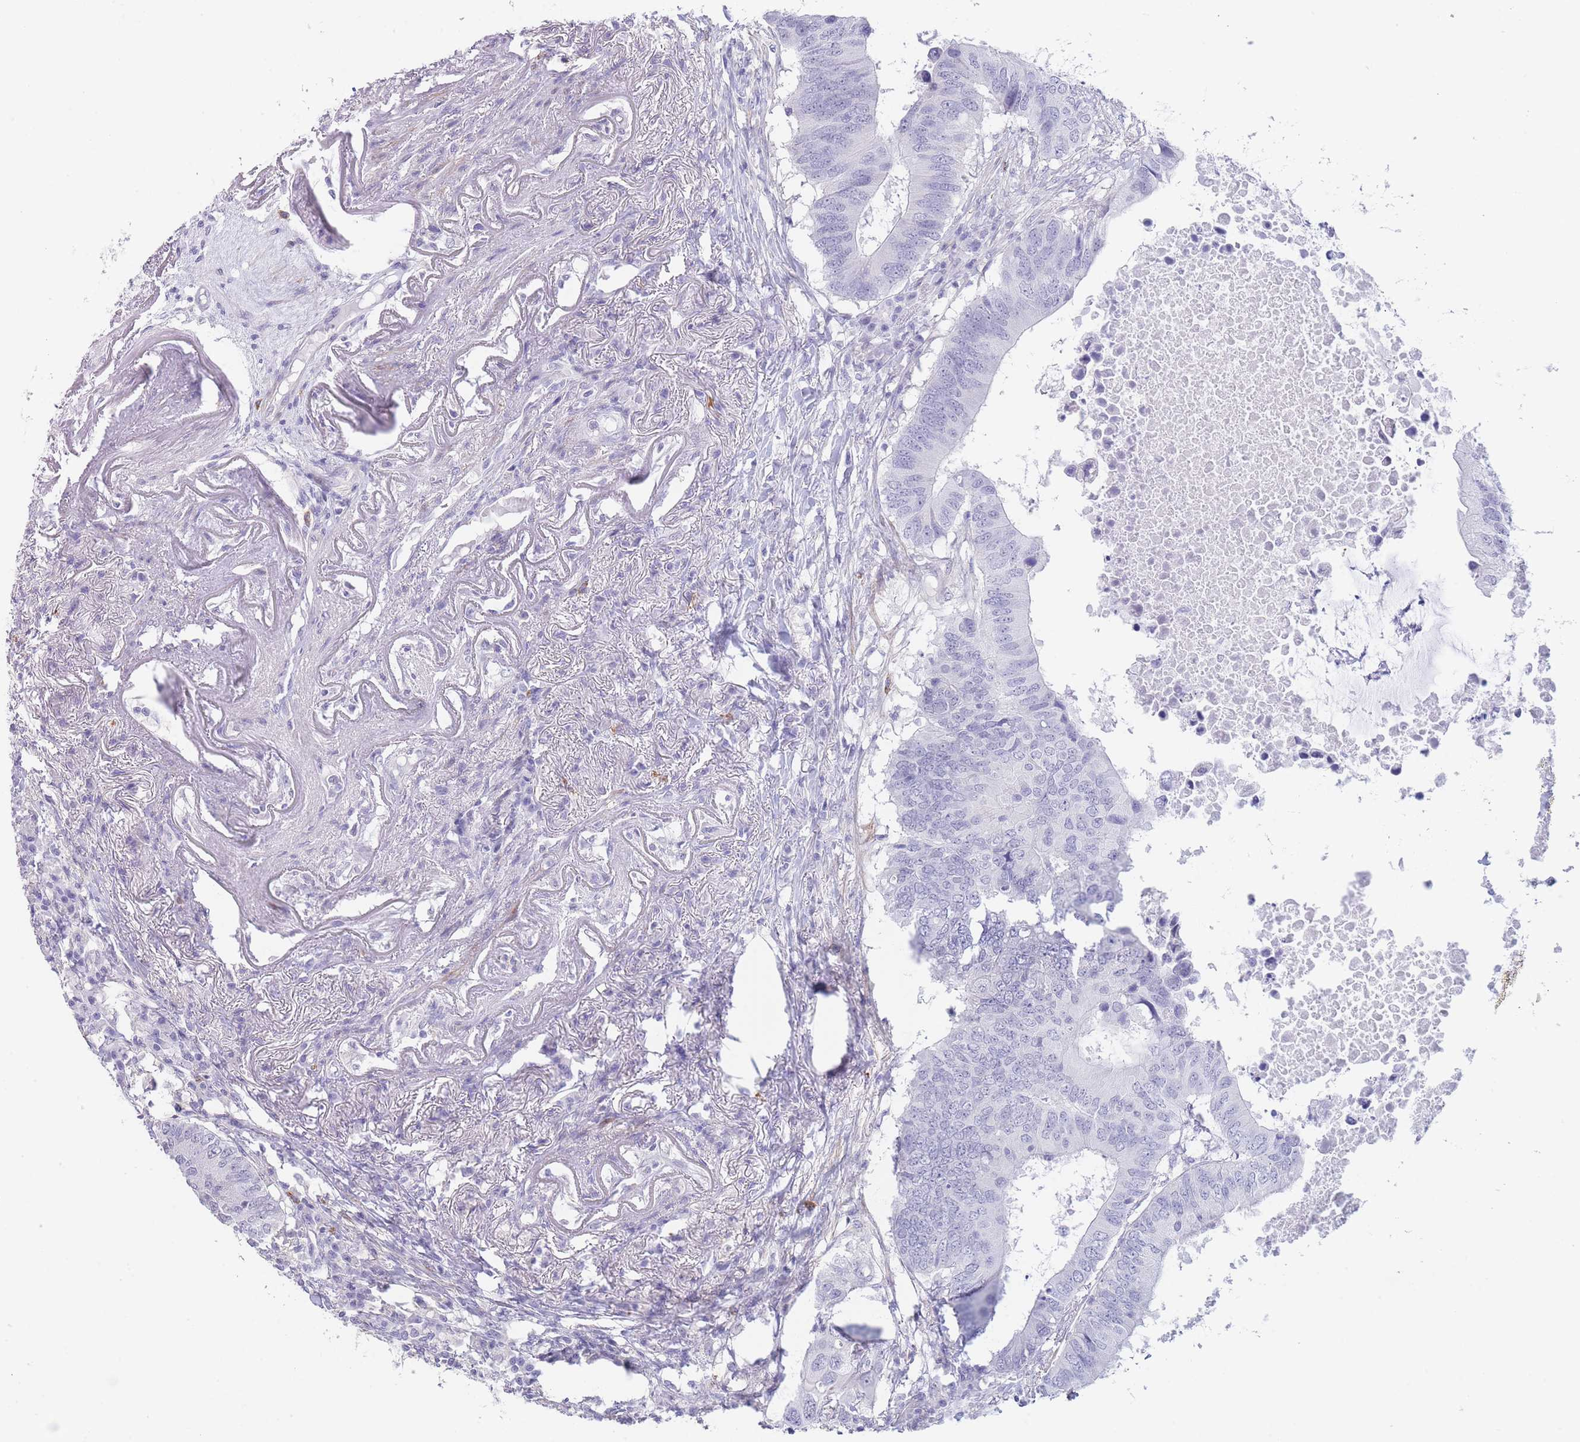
{"staining": {"intensity": "negative", "quantity": "none", "location": "none"}, "tissue": "colorectal cancer", "cell_type": "Tumor cells", "image_type": "cancer", "snomed": [{"axis": "morphology", "description": "Adenocarcinoma, NOS"}, {"axis": "topography", "description": "Colon"}], "caption": "The immunohistochemistry photomicrograph has no significant expression in tumor cells of adenocarcinoma (colorectal) tissue.", "gene": "ASAP3", "patient": {"sex": "male", "age": 71}}